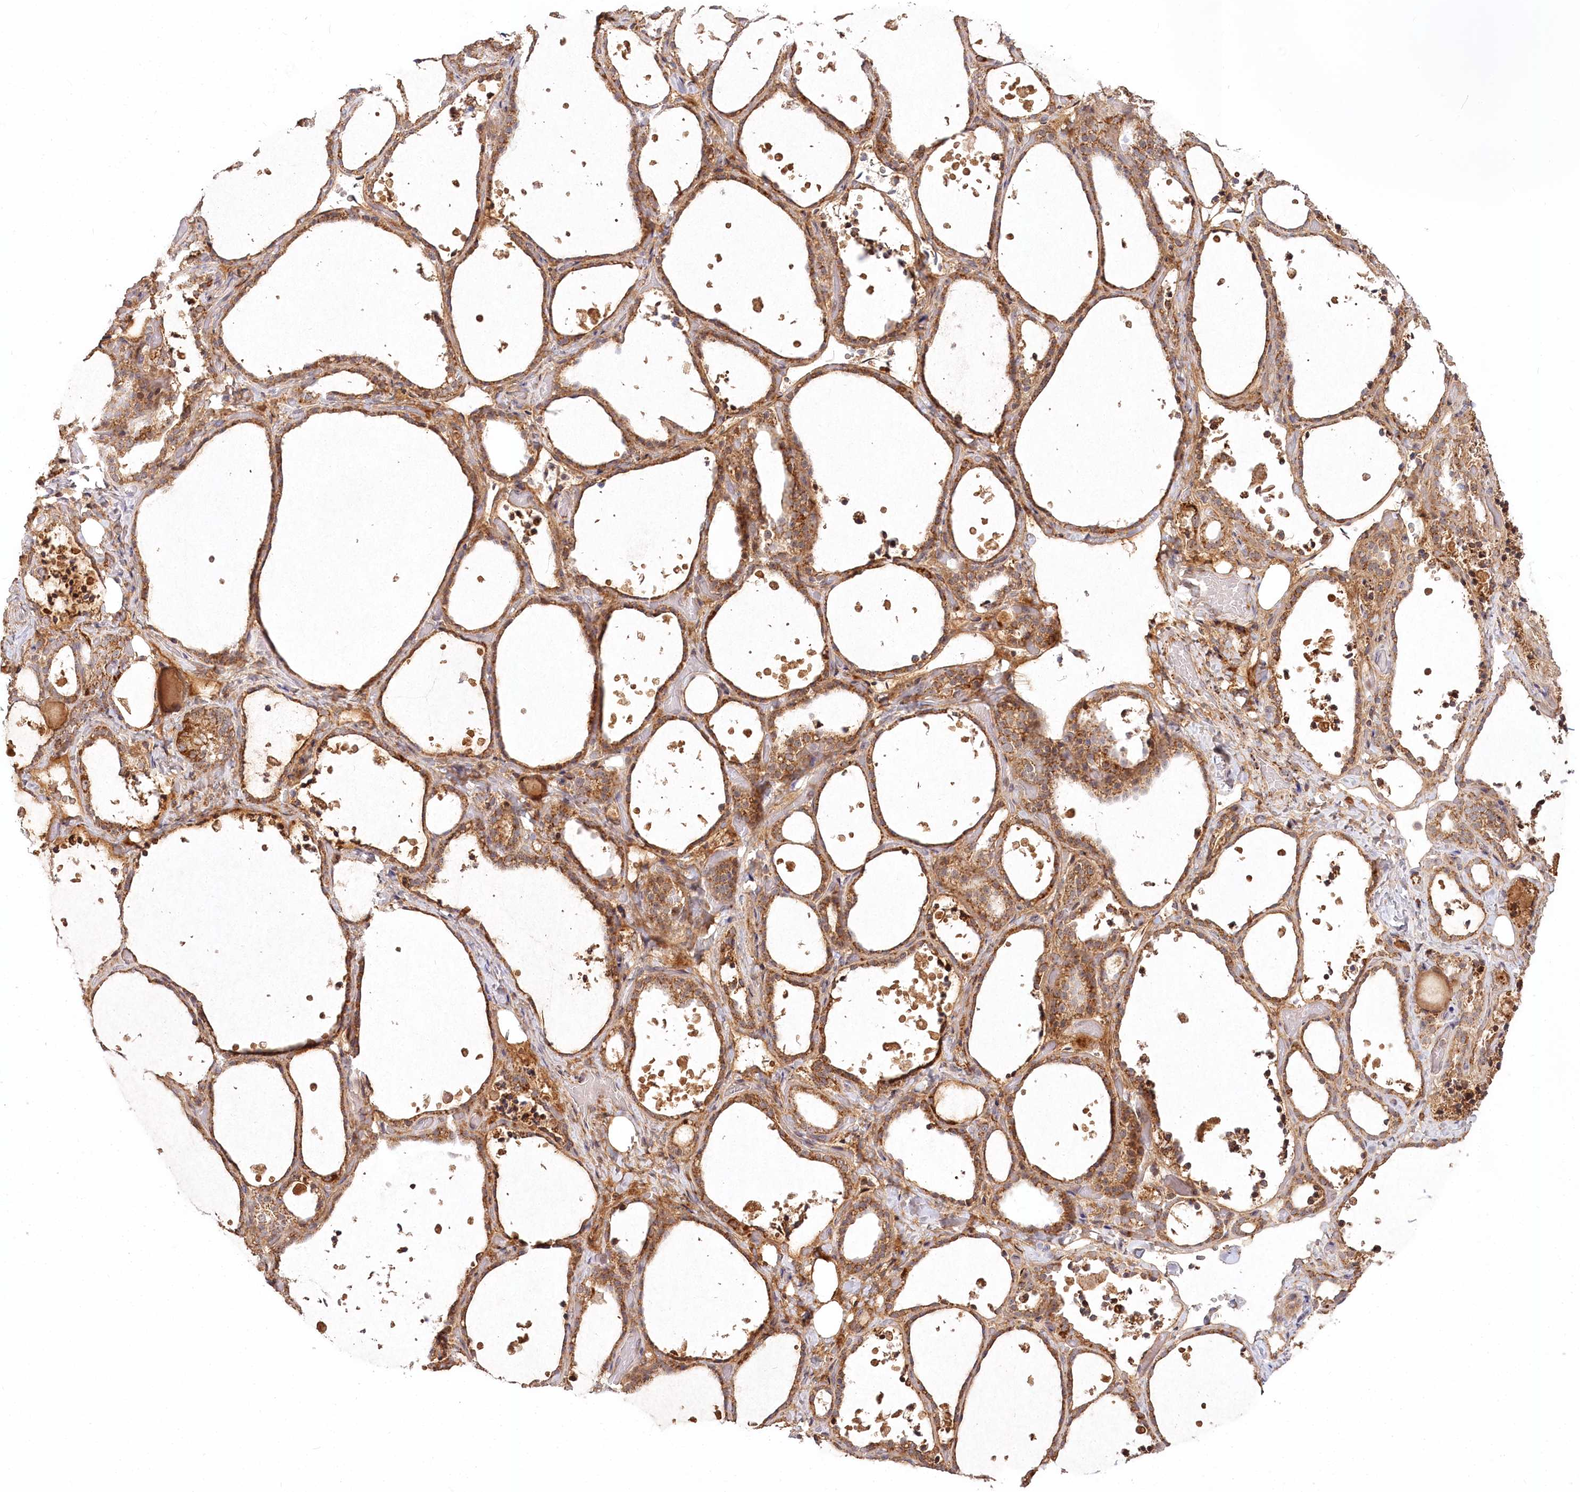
{"staining": {"intensity": "moderate", "quantity": ">75%", "location": "cytoplasmic/membranous,nuclear"}, "tissue": "thyroid gland", "cell_type": "Glandular cells", "image_type": "normal", "snomed": [{"axis": "morphology", "description": "Normal tissue, NOS"}, {"axis": "topography", "description": "Thyroid gland"}], "caption": "IHC photomicrograph of normal thyroid gland: thyroid gland stained using immunohistochemistry (IHC) displays medium levels of moderate protein expression localized specifically in the cytoplasmic/membranous,nuclear of glandular cells, appearing as a cytoplasmic/membranous,nuclear brown color.", "gene": "RTN4IP1", "patient": {"sex": "female", "age": 44}}